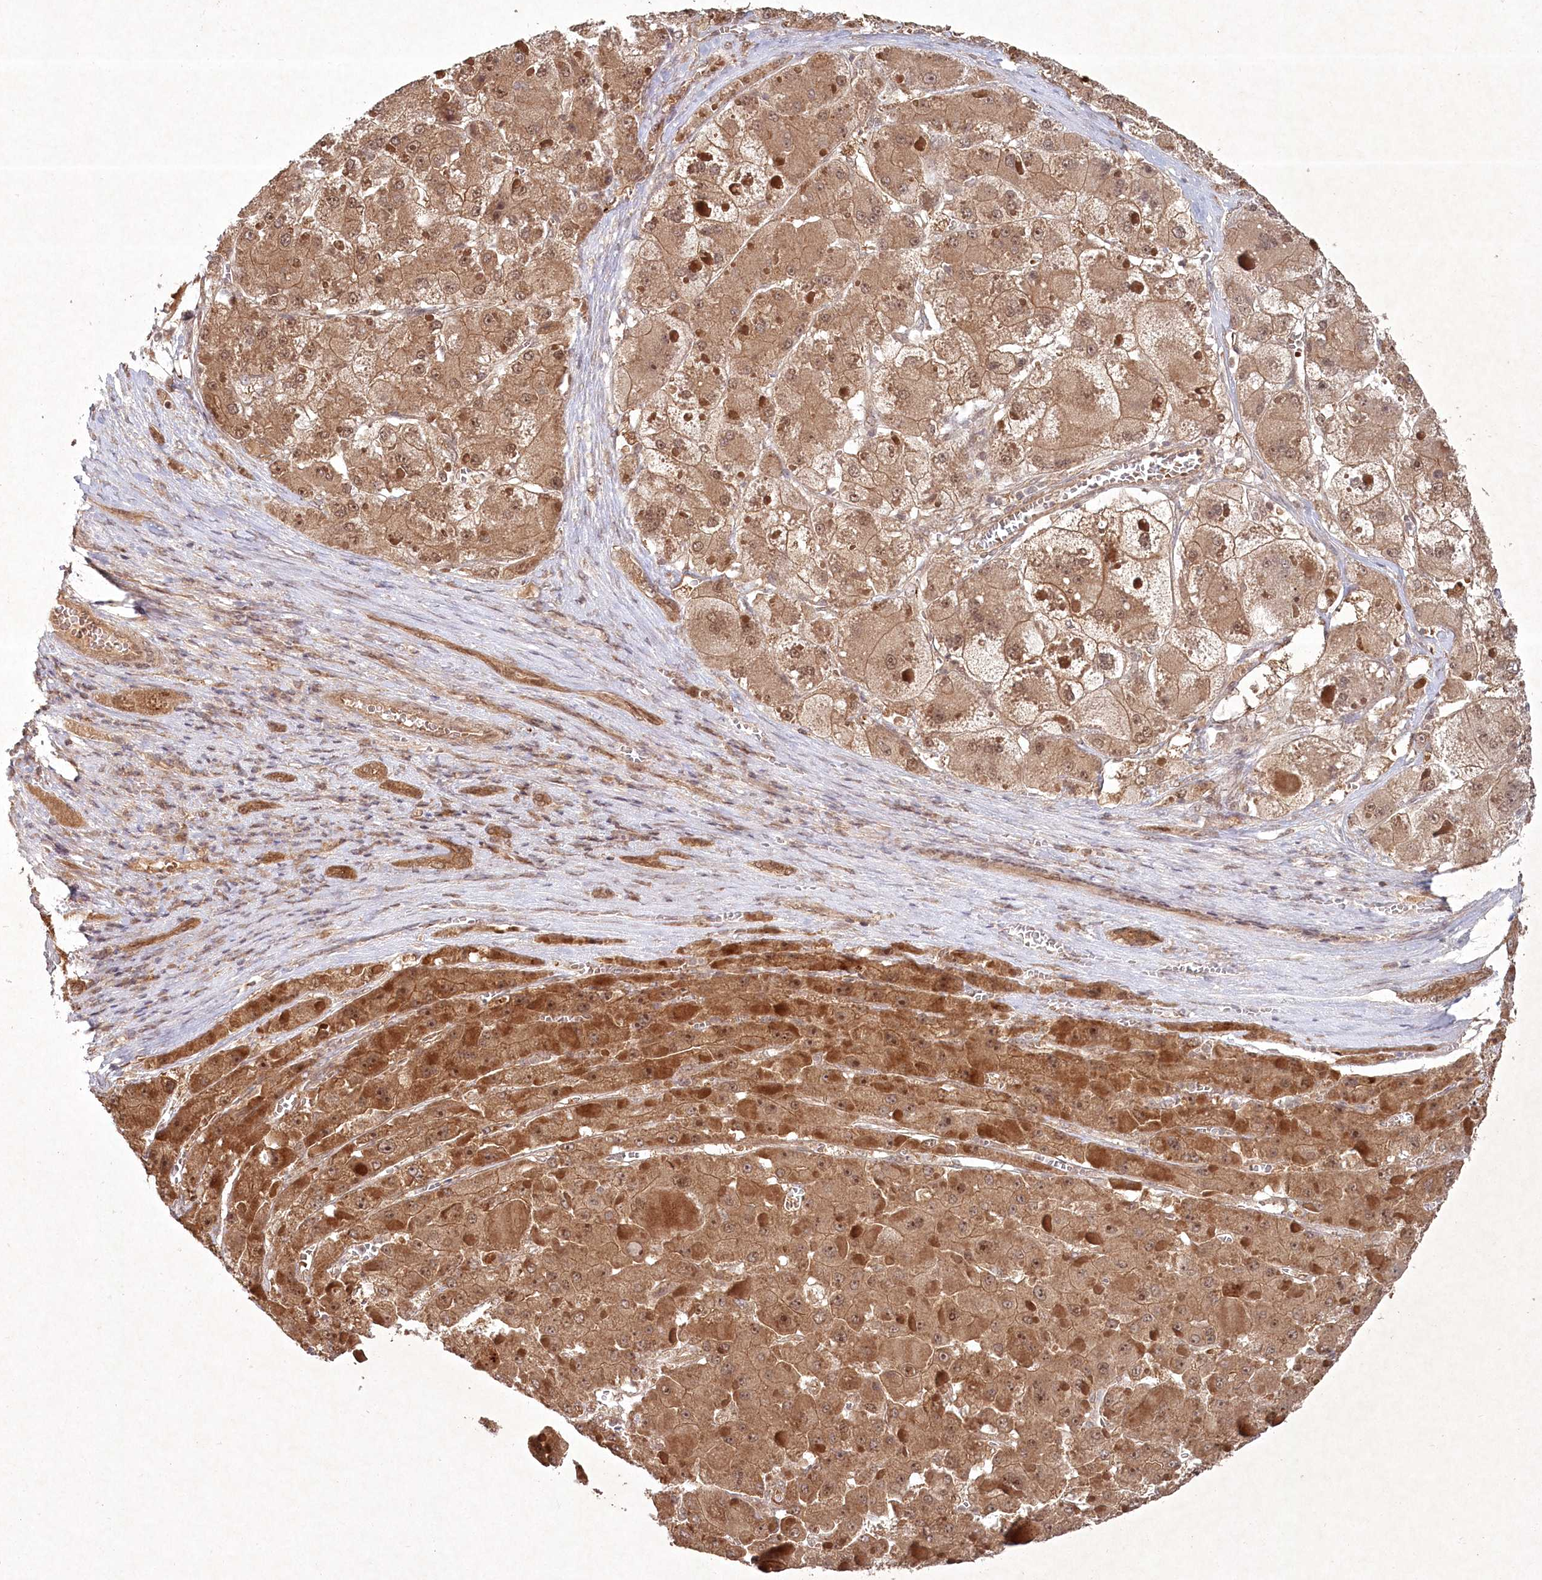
{"staining": {"intensity": "moderate", "quantity": ">75%", "location": "cytoplasmic/membranous,nuclear"}, "tissue": "liver cancer", "cell_type": "Tumor cells", "image_type": "cancer", "snomed": [{"axis": "morphology", "description": "Carcinoma, Hepatocellular, NOS"}, {"axis": "topography", "description": "Liver"}], "caption": "Immunohistochemistry (DAB (3,3'-diaminobenzidine)) staining of hepatocellular carcinoma (liver) shows moderate cytoplasmic/membranous and nuclear protein expression in about >75% of tumor cells. The staining was performed using DAB (3,3'-diaminobenzidine), with brown indicating positive protein expression. Nuclei are stained blue with hematoxylin.", "gene": "FBXL17", "patient": {"sex": "female", "age": 73}}